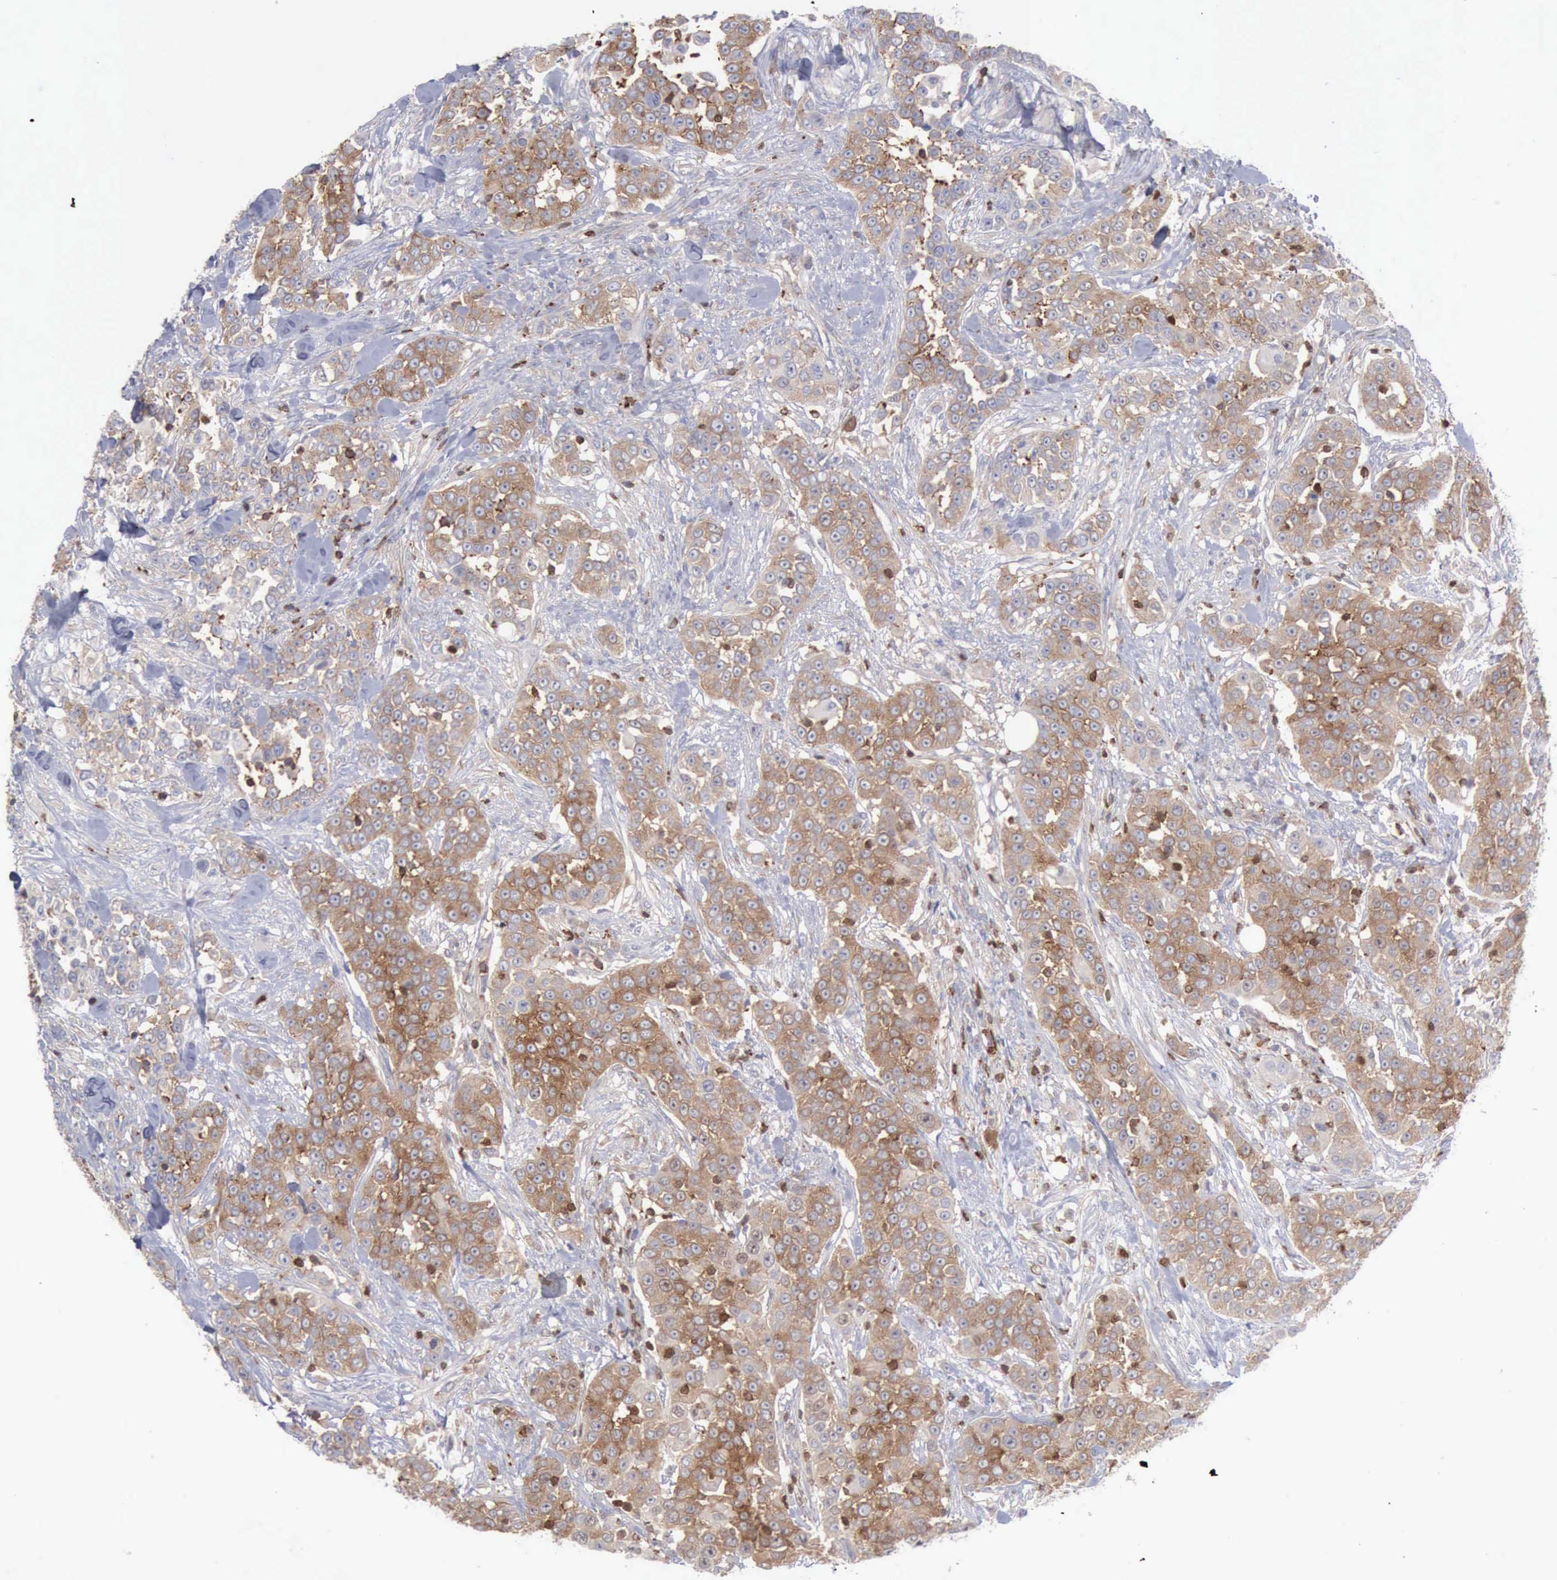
{"staining": {"intensity": "moderate", "quantity": ">75%", "location": "cytoplasmic/membranous"}, "tissue": "urothelial cancer", "cell_type": "Tumor cells", "image_type": "cancer", "snomed": [{"axis": "morphology", "description": "Urothelial carcinoma, High grade"}, {"axis": "topography", "description": "Urinary bladder"}], "caption": "IHC (DAB) staining of human urothelial cancer shows moderate cytoplasmic/membranous protein expression in about >75% of tumor cells.", "gene": "PDCD4", "patient": {"sex": "female", "age": 80}}